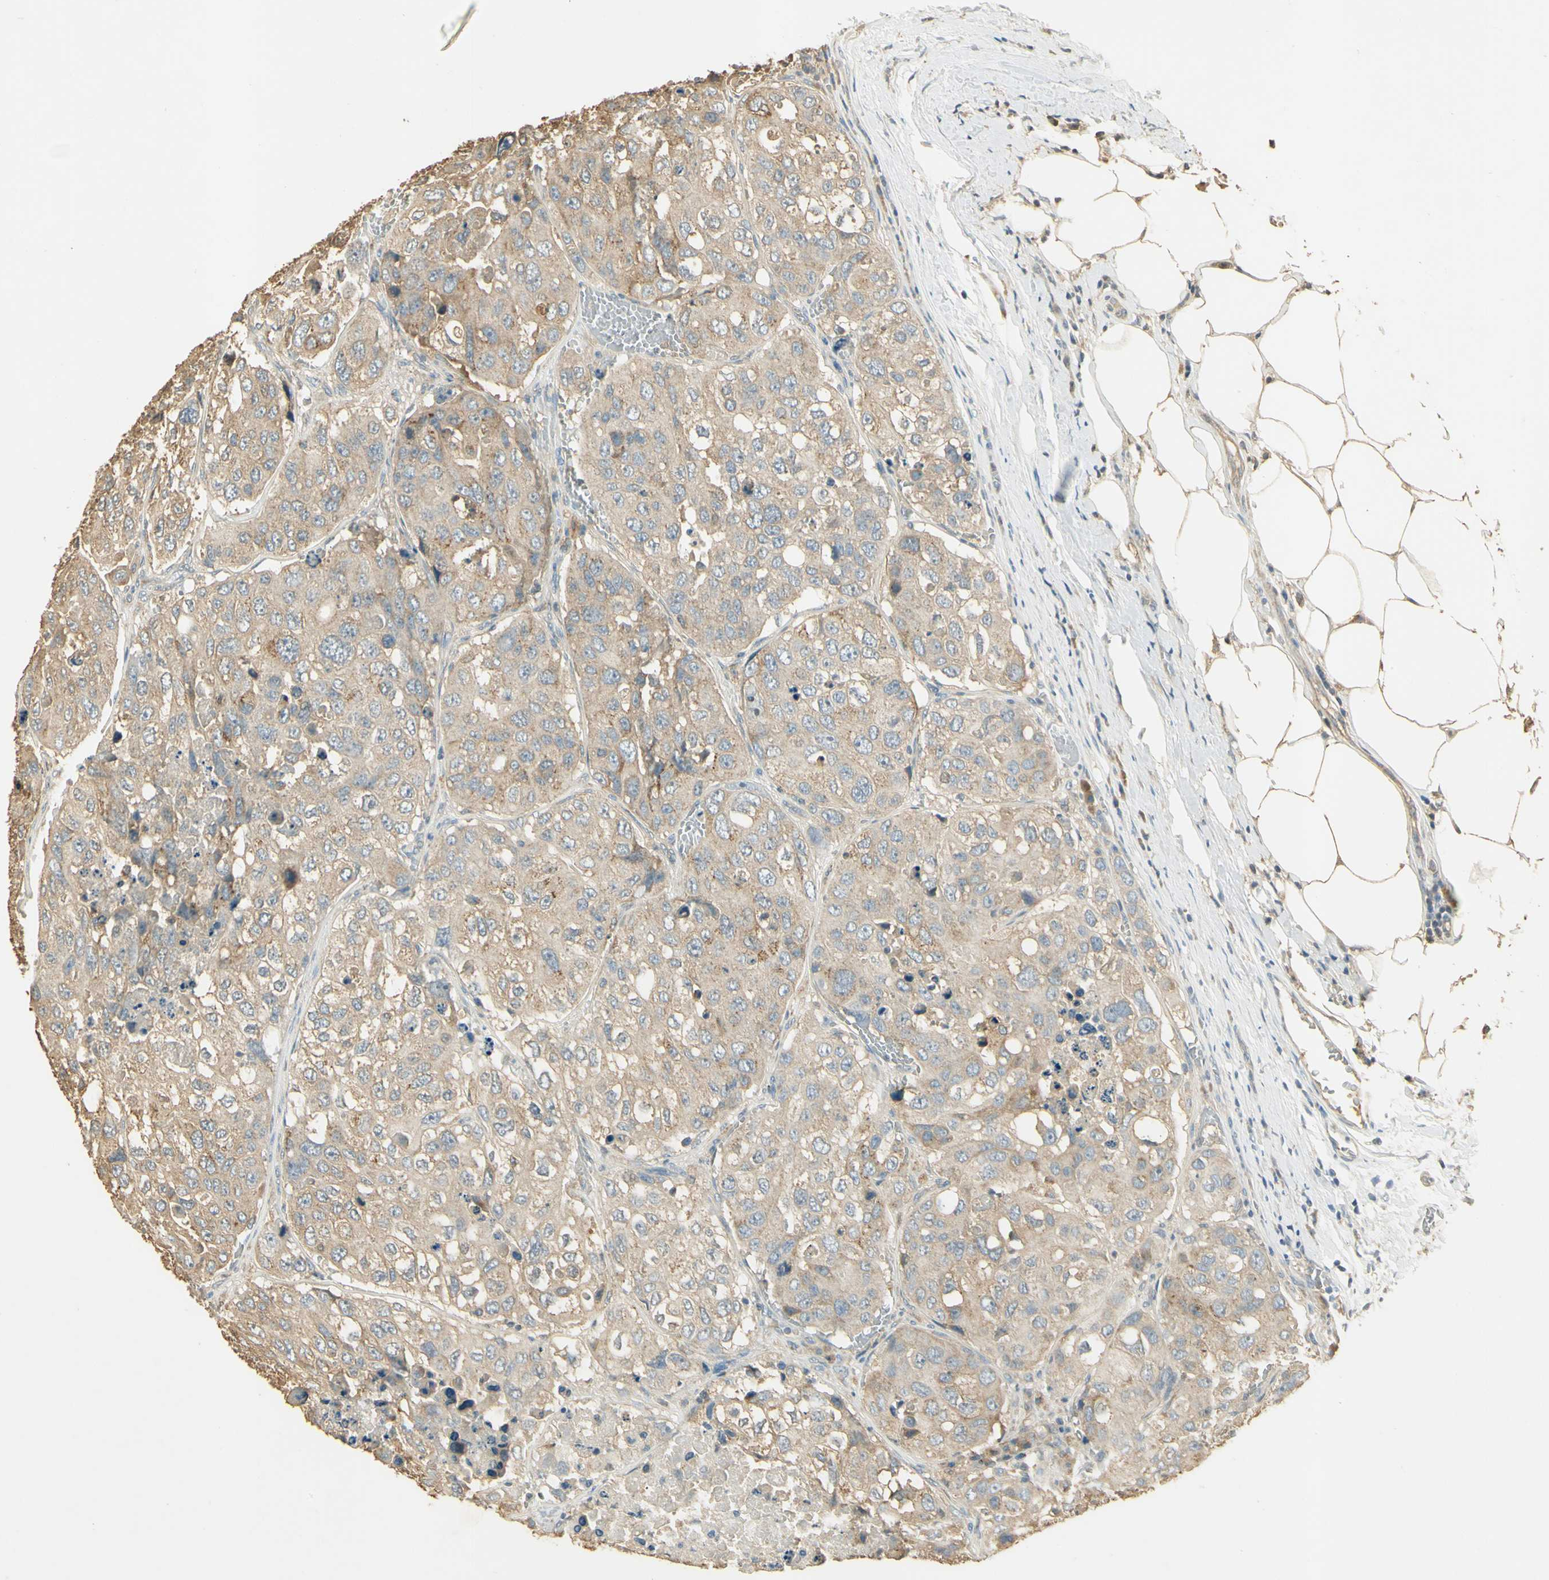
{"staining": {"intensity": "weak", "quantity": "25%-75%", "location": "cytoplasmic/membranous"}, "tissue": "urothelial cancer", "cell_type": "Tumor cells", "image_type": "cancer", "snomed": [{"axis": "morphology", "description": "Urothelial carcinoma, High grade"}, {"axis": "topography", "description": "Lymph node"}, {"axis": "topography", "description": "Urinary bladder"}], "caption": "Tumor cells exhibit low levels of weak cytoplasmic/membranous expression in approximately 25%-75% of cells in human urothelial carcinoma (high-grade).", "gene": "UXS1", "patient": {"sex": "male", "age": 51}}